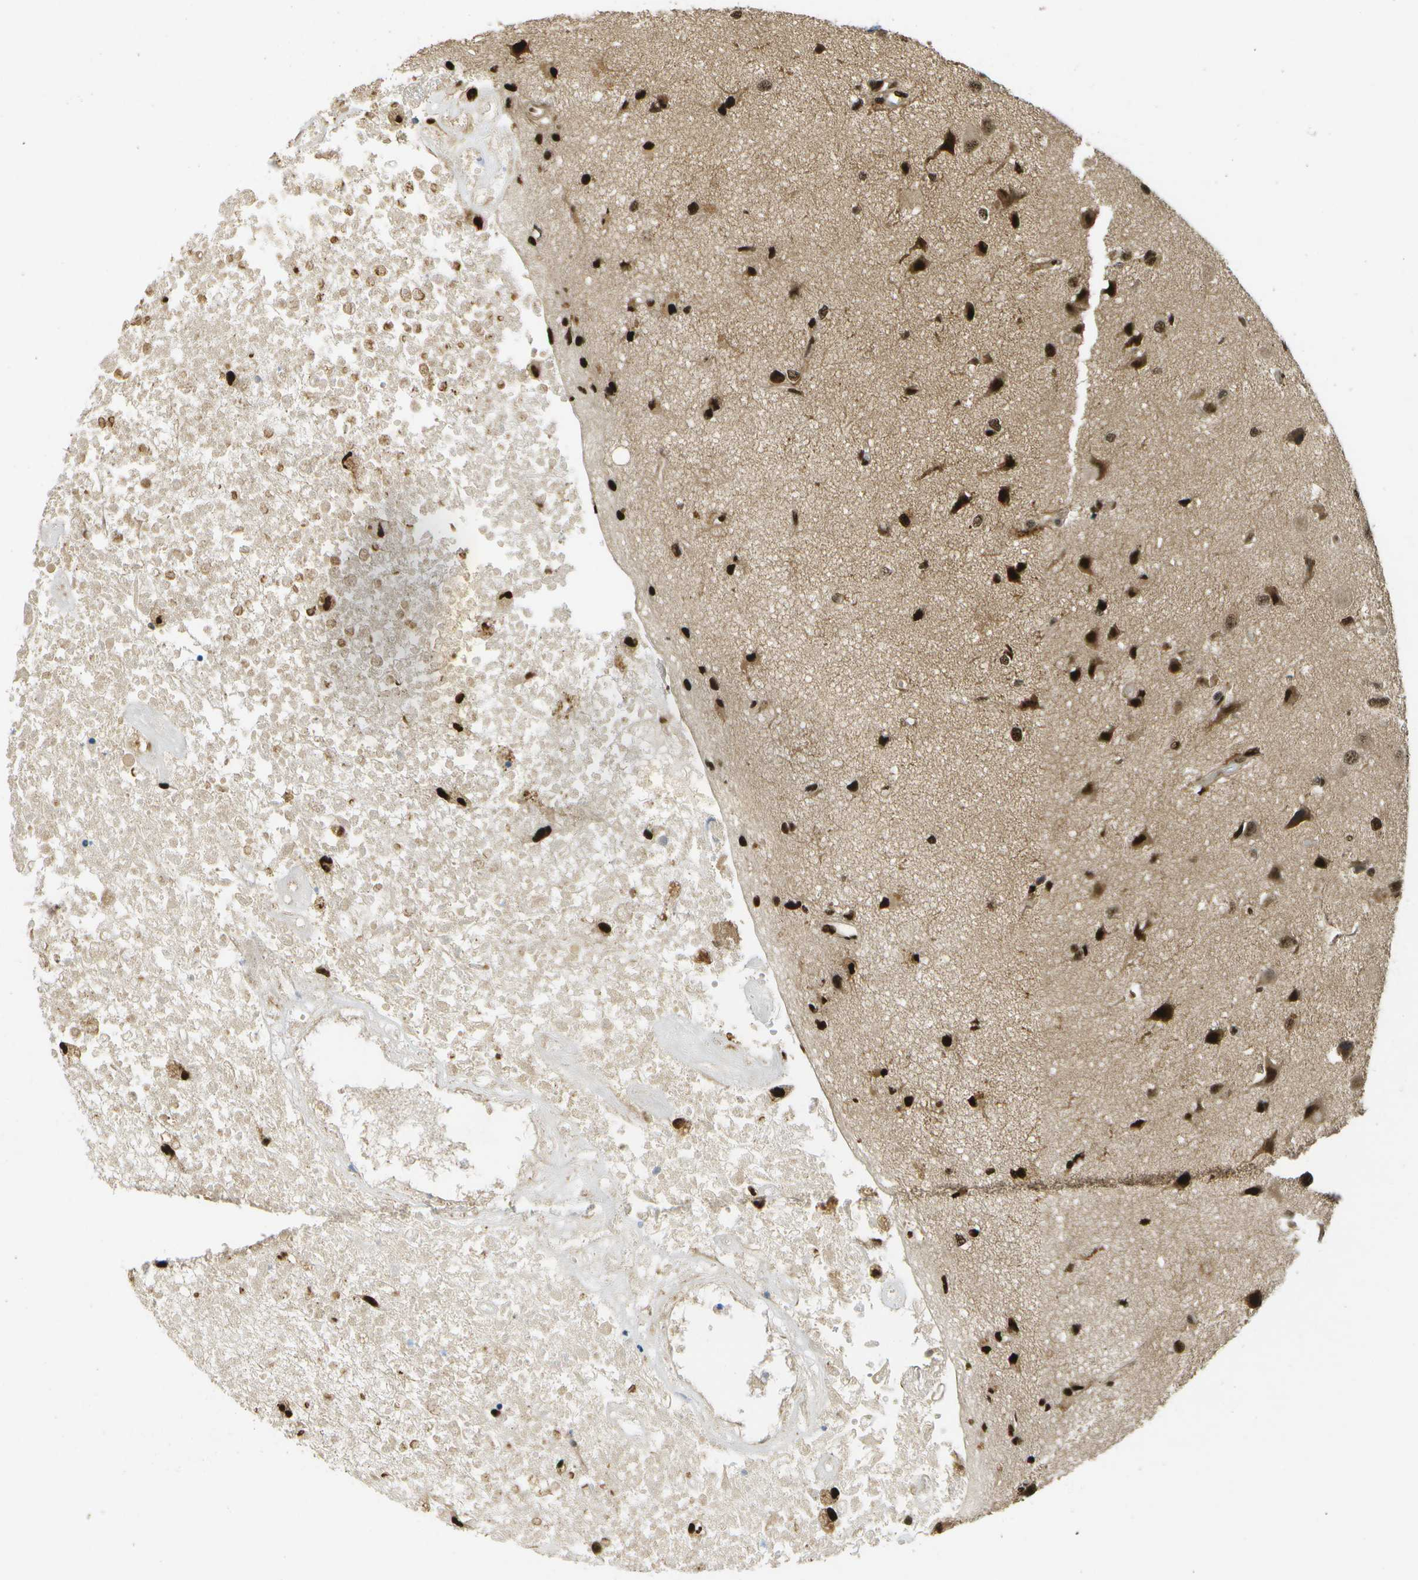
{"staining": {"intensity": "strong", "quantity": ">75%", "location": "nuclear"}, "tissue": "glioma", "cell_type": "Tumor cells", "image_type": "cancer", "snomed": [{"axis": "morphology", "description": "Glioma, malignant, High grade"}, {"axis": "topography", "description": "Brain"}], "caption": "Approximately >75% of tumor cells in human glioma demonstrate strong nuclear protein expression as visualized by brown immunohistochemical staining.", "gene": "GANC", "patient": {"sex": "female", "age": 59}}